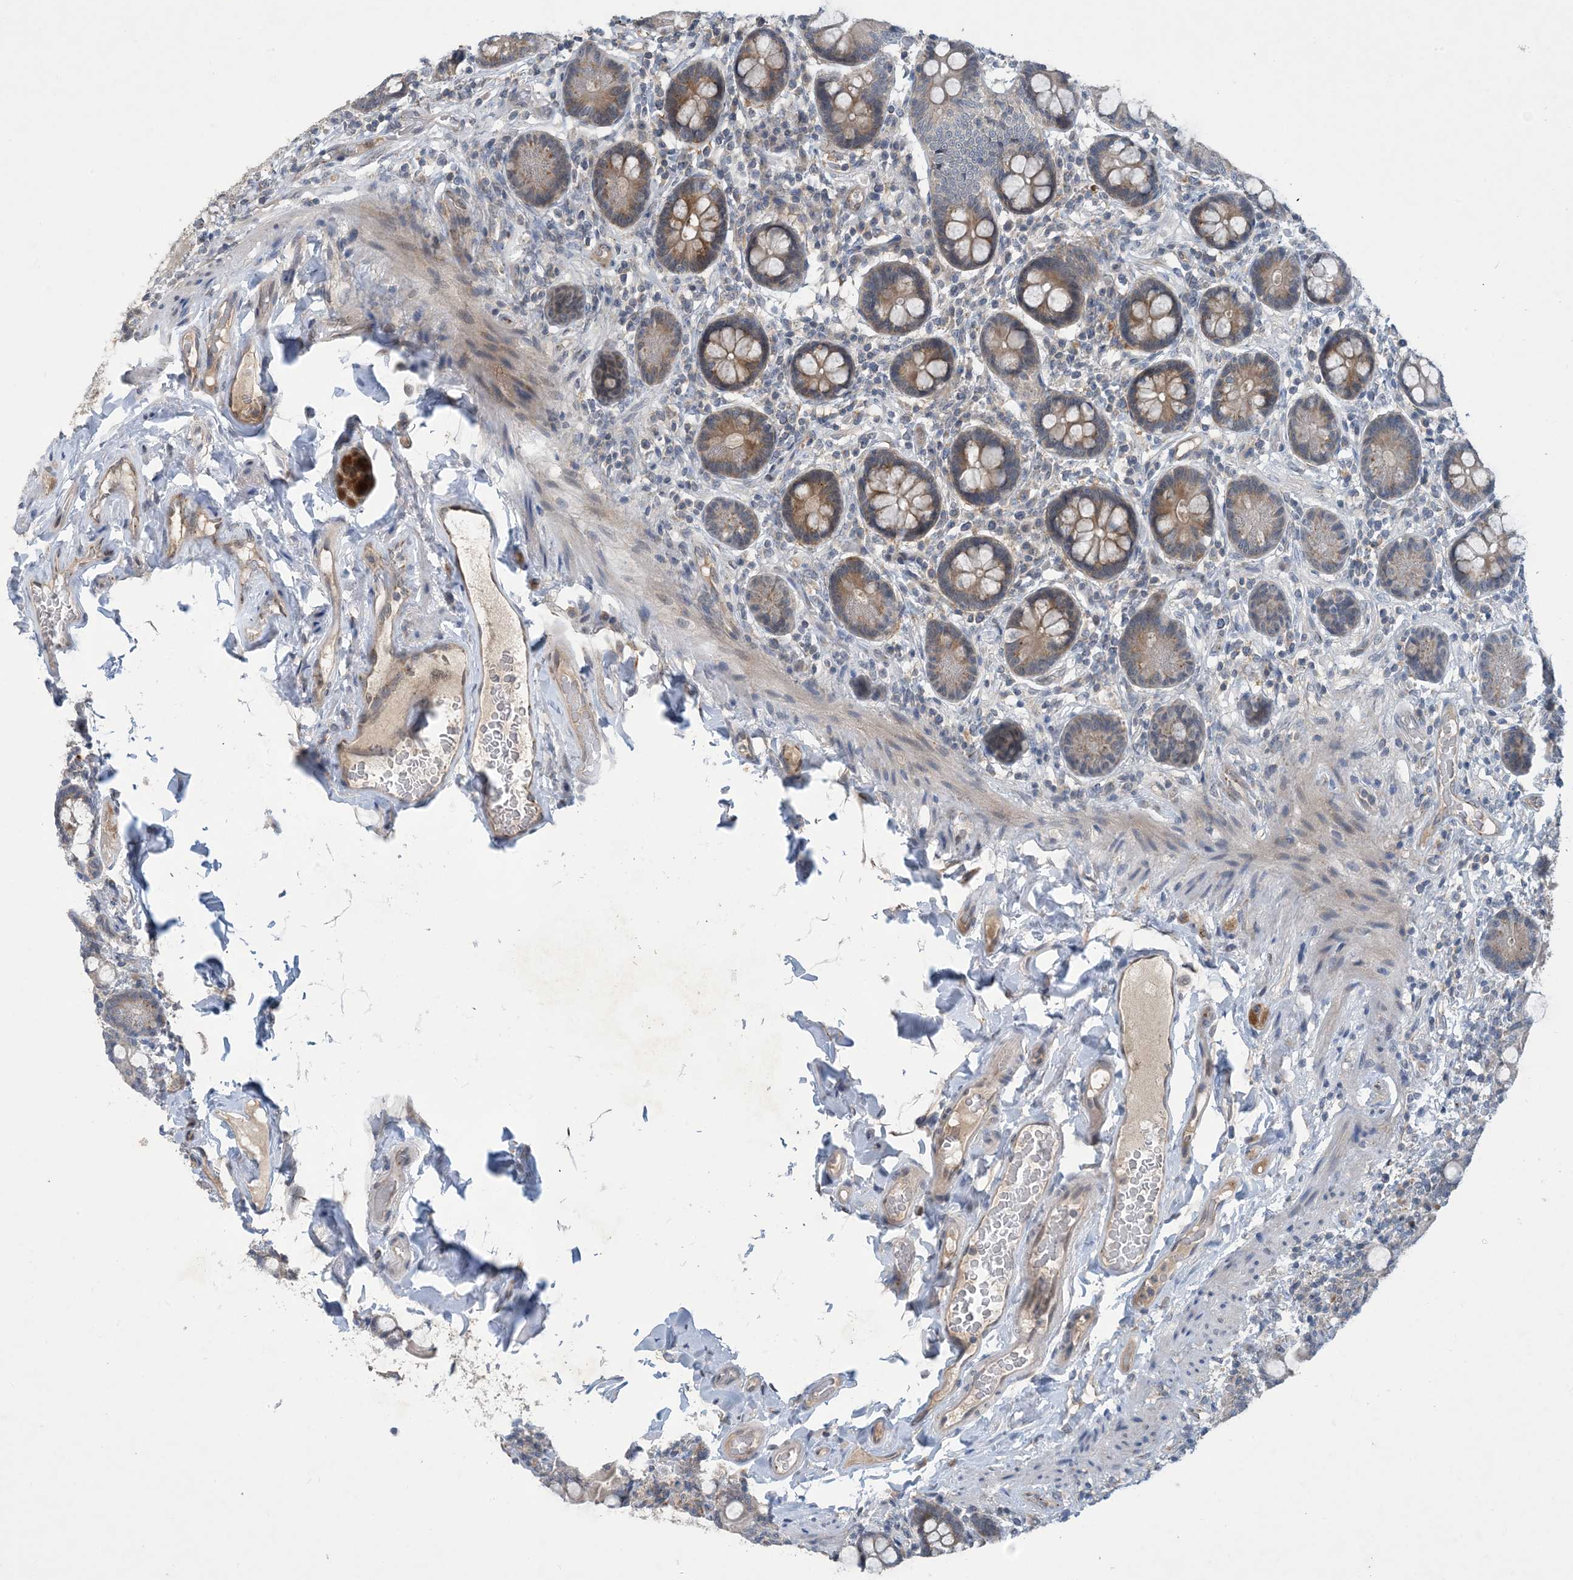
{"staining": {"intensity": "moderate", "quantity": "25%-75%", "location": "cytoplasmic/membranous"}, "tissue": "small intestine", "cell_type": "Glandular cells", "image_type": "normal", "snomed": [{"axis": "morphology", "description": "Normal tissue, NOS"}, {"axis": "topography", "description": "Small intestine"}], "caption": "About 25%-75% of glandular cells in unremarkable human small intestine show moderate cytoplasmic/membranous protein staining as visualized by brown immunohistochemical staining.", "gene": "TINAG", "patient": {"sex": "female", "age": 64}}